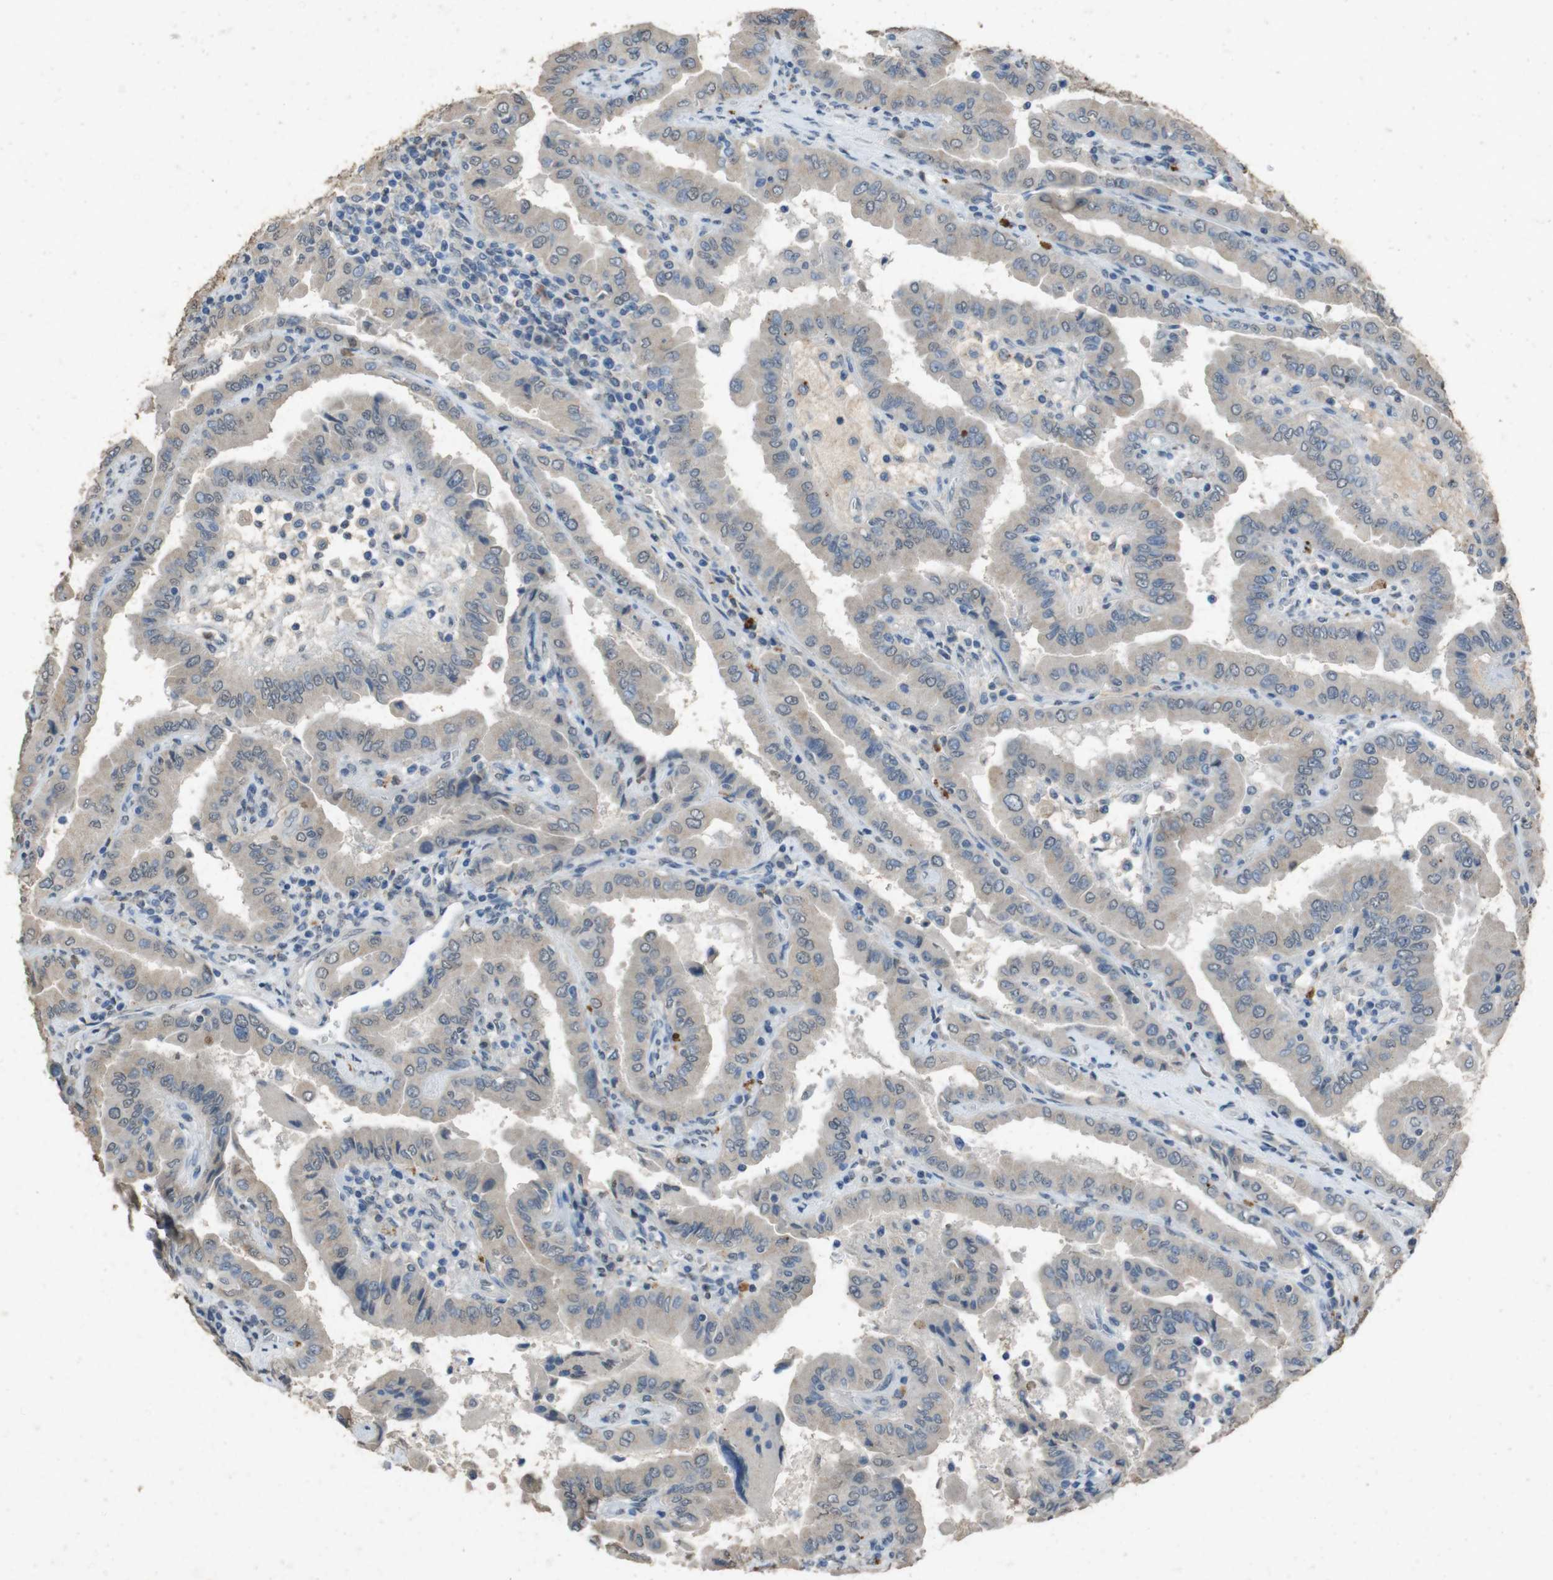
{"staining": {"intensity": "weak", "quantity": ">75%", "location": "cytoplasmic/membranous"}, "tissue": "thyroid cancer", "cell_type": "Tumor cells", "image_type": "cancer", "snomed": [{"axis": "morphology", "description": "Papillary adenocarcinoma, NOS"}, {"axis": "topography", "description": "Thyroid gland"}], "caption": "Human thyroid papillary adenocarcinoma stained with a protein marker shows weak staining in tumor cells.", "gene": "STBD1", "patient": {"sex": "male", "age": 33}}